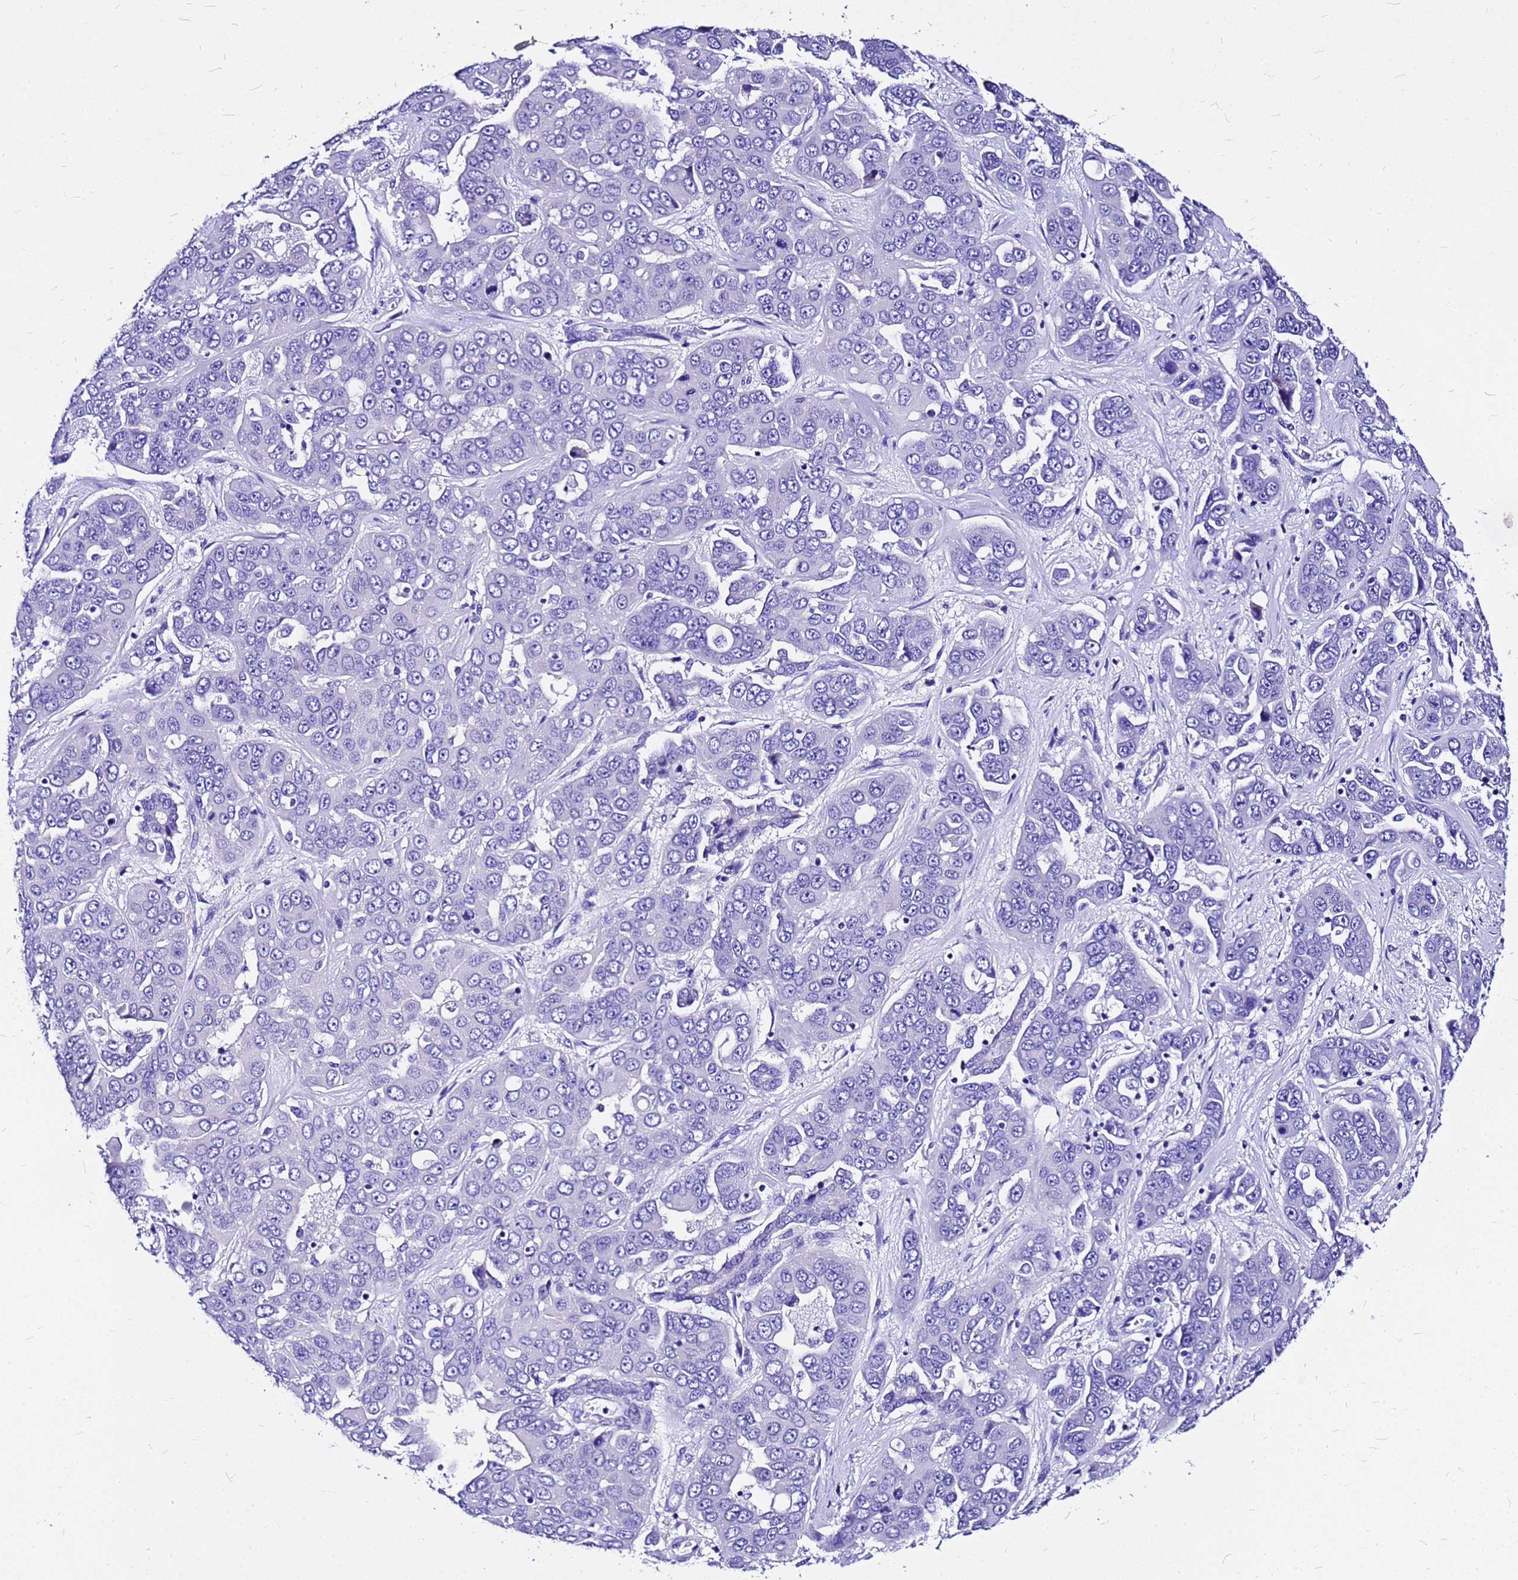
{"staining": {"intensity": "negative", "quantity": "none", "location": "none"}, "tissue": "liver cancer", "cell_type": "Tumor cells", "image_type": "cancer", "snomed": [{"axis": "morphology", "description": "Cholangiocarcinoma"}, {"axis": "topography", "description": "Liver"}], "caption": "High power microscopy image of an IHC image of cholangiocarcinoma (liver), revealing no significant expression in tumor cells.", "gene": "HERC4", "patient": {"sex": "female", "age": 52}}